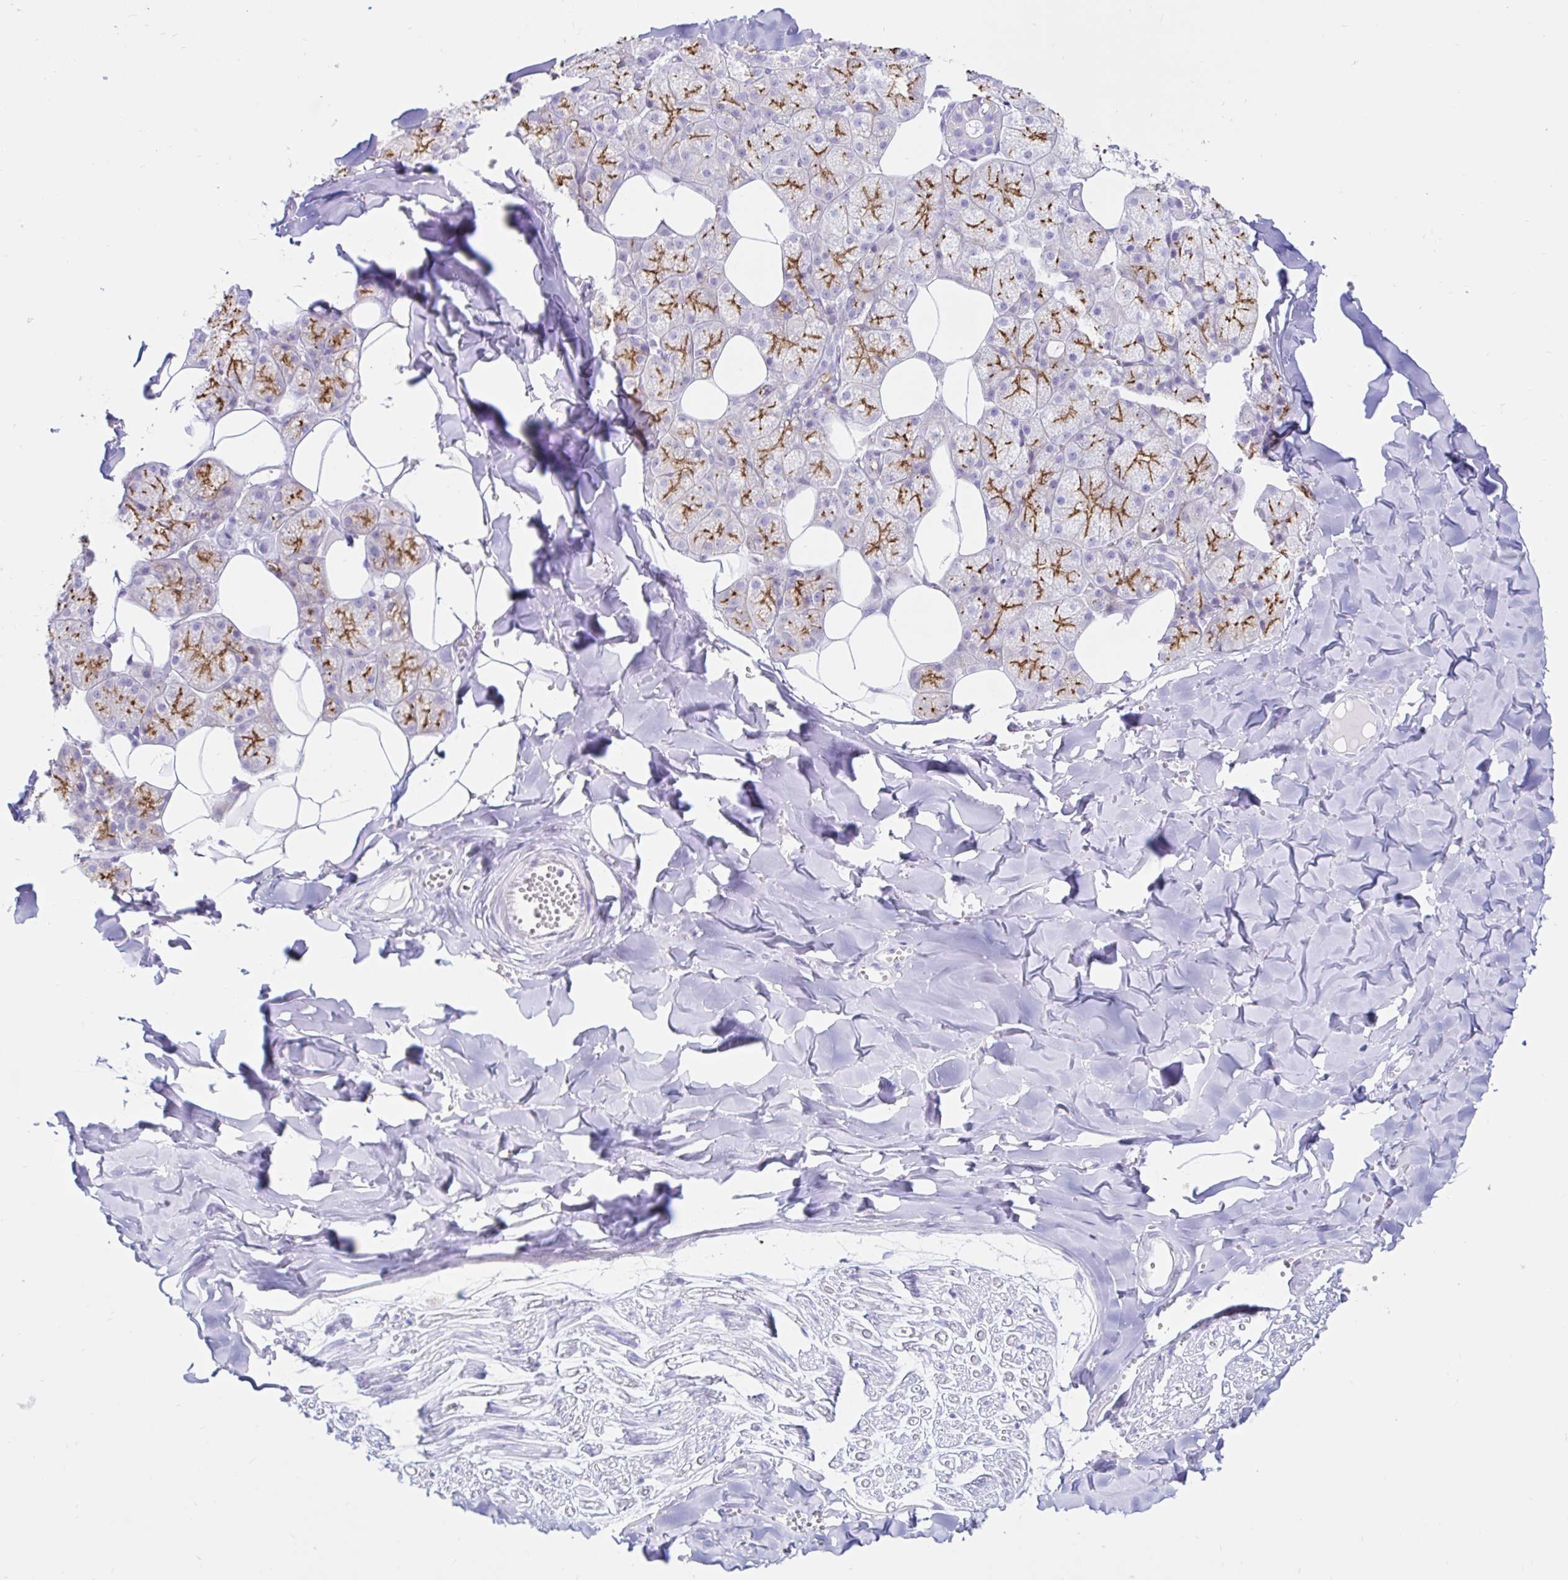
{"staining": {"intensity": "strong", "quantity": "25%-75%", "location": "cytoplasmic/membranous"}, "tissue": "salivary gland", "cell_type": "Glandular cells", "image_type": "normal", "snomed": [{"axis": "morphology", "description": "Normal tissue, NOS"}, {"axis": "topography", "description": "Salivary gland"}, {"axis": "topography", "description": "Peripheral nerve tissue"}], "caption": "This is a photomicrograph of immunohistochemistry (IHC) staining of unremarkable salivary gland, which shows strong positivity in the cytoplasmic/membranous of glandular cells.", "gene": "BEST1", "patient": {"sex": "male", "age": 38}}